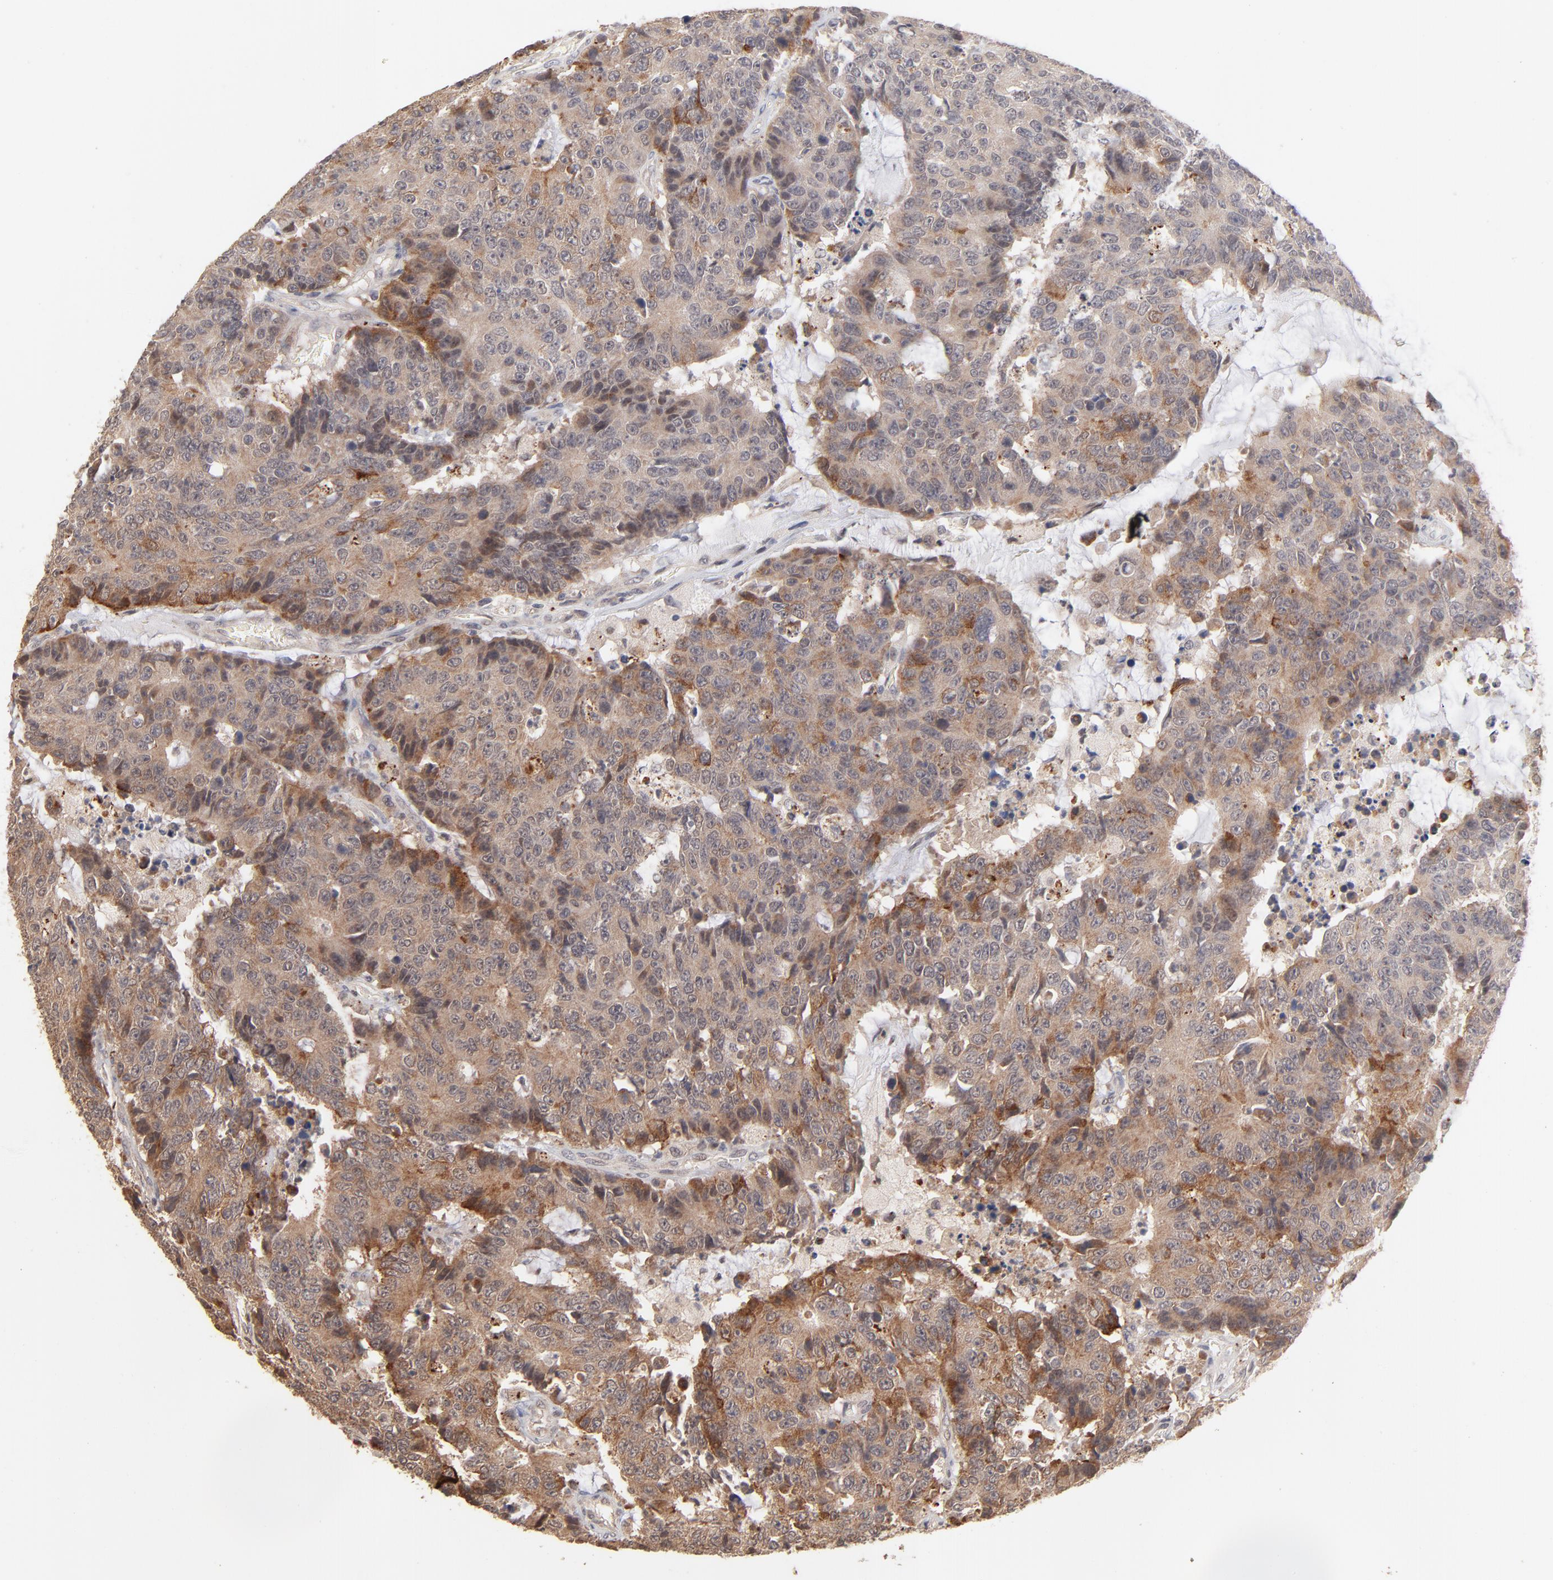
{"staining": {"intensity": "moderate", "quantity": ">75%", "location": "cytoplasmic/membranous"}, "tissue": "colorectal cancer", "cell_type": "Tumor cells", "image_type": "cancer", "snomed": [{"axis": "morphology", "description": "Adenocarcinoma, NOS"}, {"axis": "topography", "description": "Colon"}], "caption": "Immunohistochemical staining of colorectal cancer (adenocarcinoma) exhibits moderate cytoplasmic/membranous protein staining in about >75% of tumor cells. The staining was performed using DAB to visualize the protein expression in brown, while the nuclei were stained in blue with hematoxylin (Magnification: 20x).", "gene": "MSL2", "patient": {"sex": "female", "age": 86}}